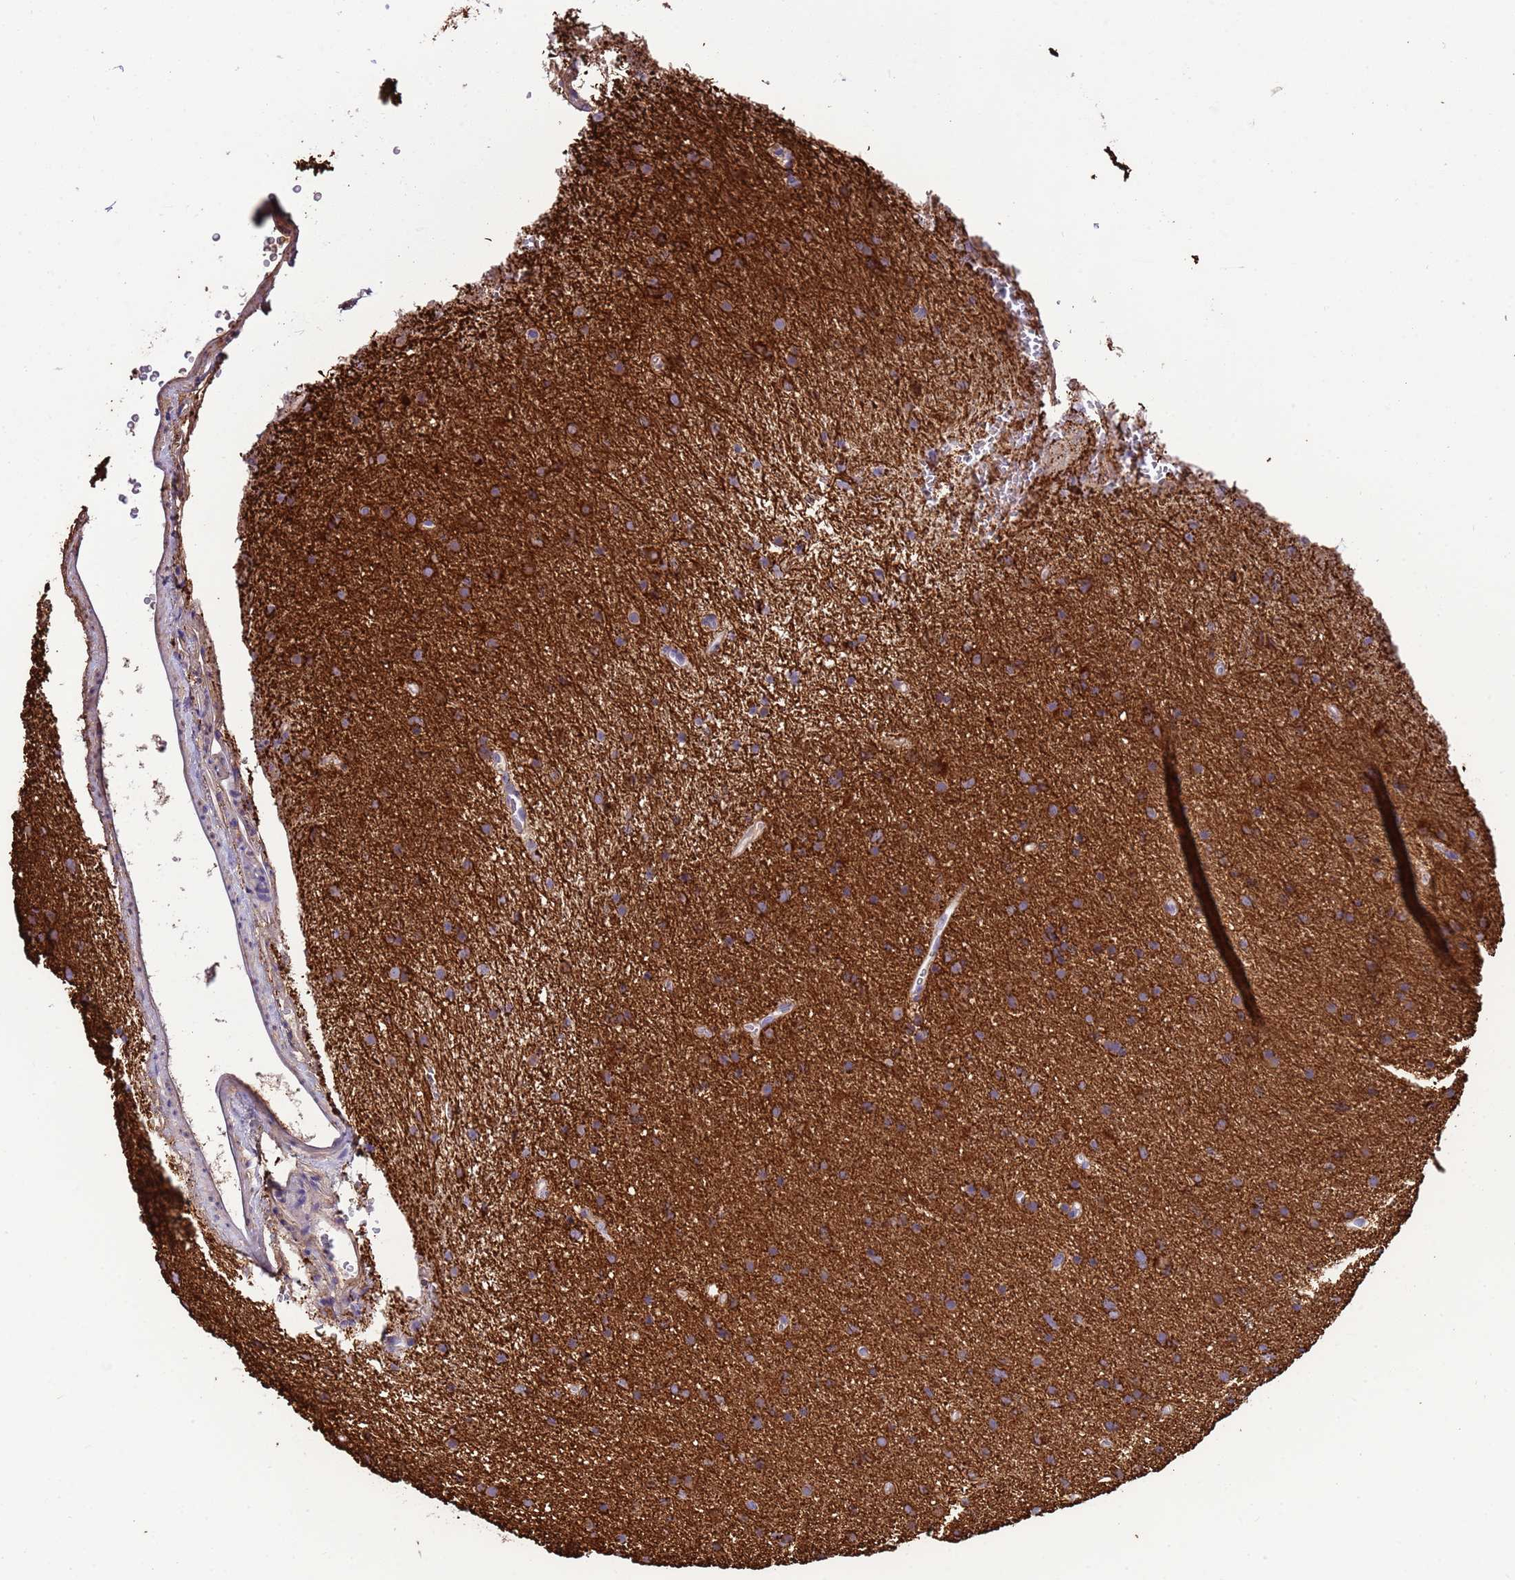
{"staining": {"intensity": "moderate", "quantity": ">75%", "location": "cytoplasmic/membranous"}, "tissue": "glioma", "cell_type": "Tumor cells", "image_type": "cancer", "snomed": [{"axis": "morphology", "description": "Glioma, malignant, Low grade"}, {"axis": "topography", "description": "Cerebral cortex"}], "caption": "Moderate cytoplasmic/membranous protein positivity is present in approximately >75% of tumor cells in malignant glioma (low-grade).", "gene": "PAQR7", "patient": {"sex": "female", "age": 39}}